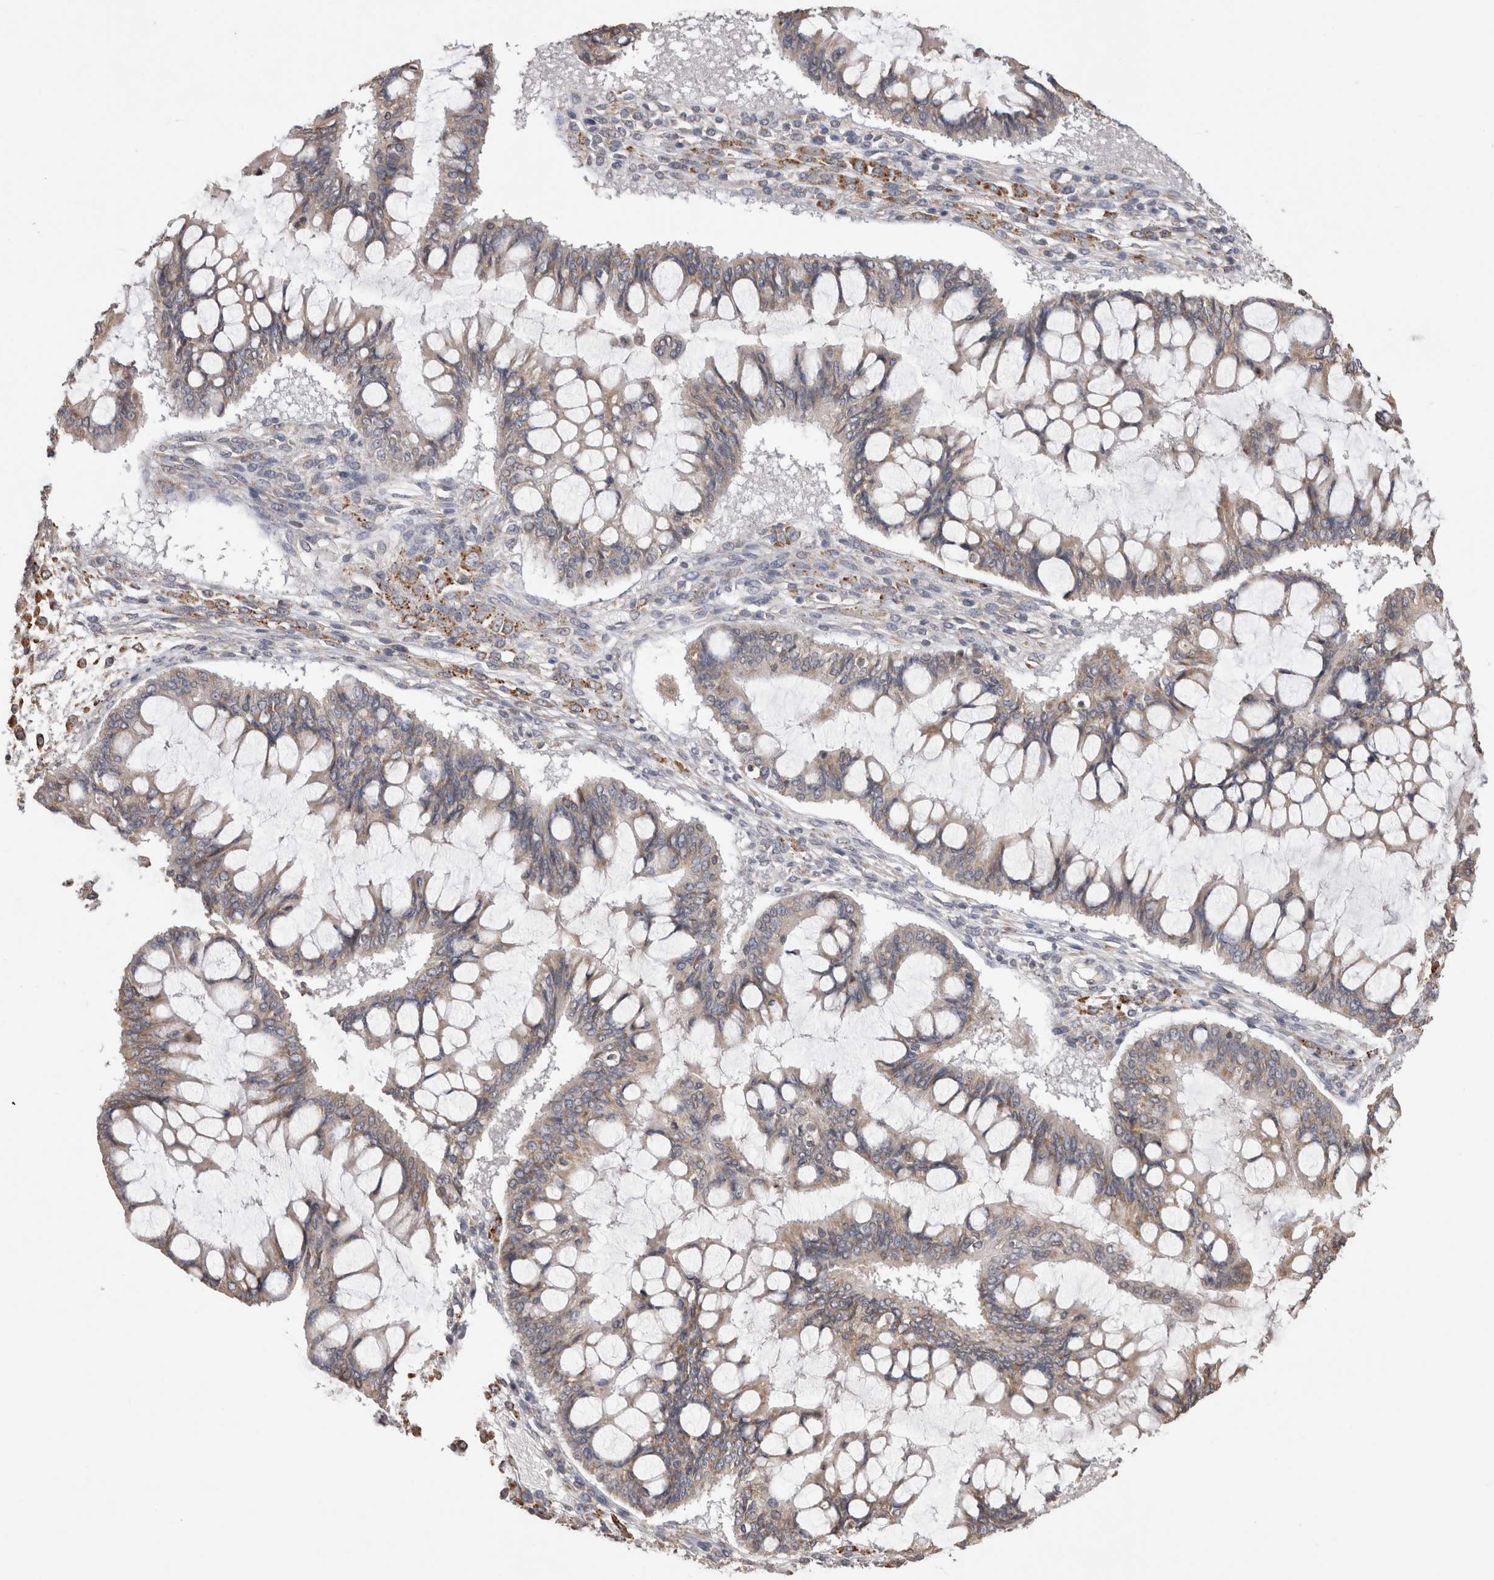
{"staining": {"intensity": "weak", "quantity": "25%-75%", "location": "cytoplasmic/membranous"}, "tissue": "ovarian cancer", "cell_type": "Tumor cells", "image_type": "cancer", "snomed": [{"axis": "morphology", "description": "Cystadenocarcinoma, mucinous, NOS"}, {"axis": "topography", "description": "Ovary"}], "caption": "This is a histology image of immunohistochemistry (IHC) staining of ovarian cancer, which shows weak staining in the cytoplasmic/membranous of tumor cells.", "gene": "NOMO1", "patient": {"sex": "female", "age": 73}}